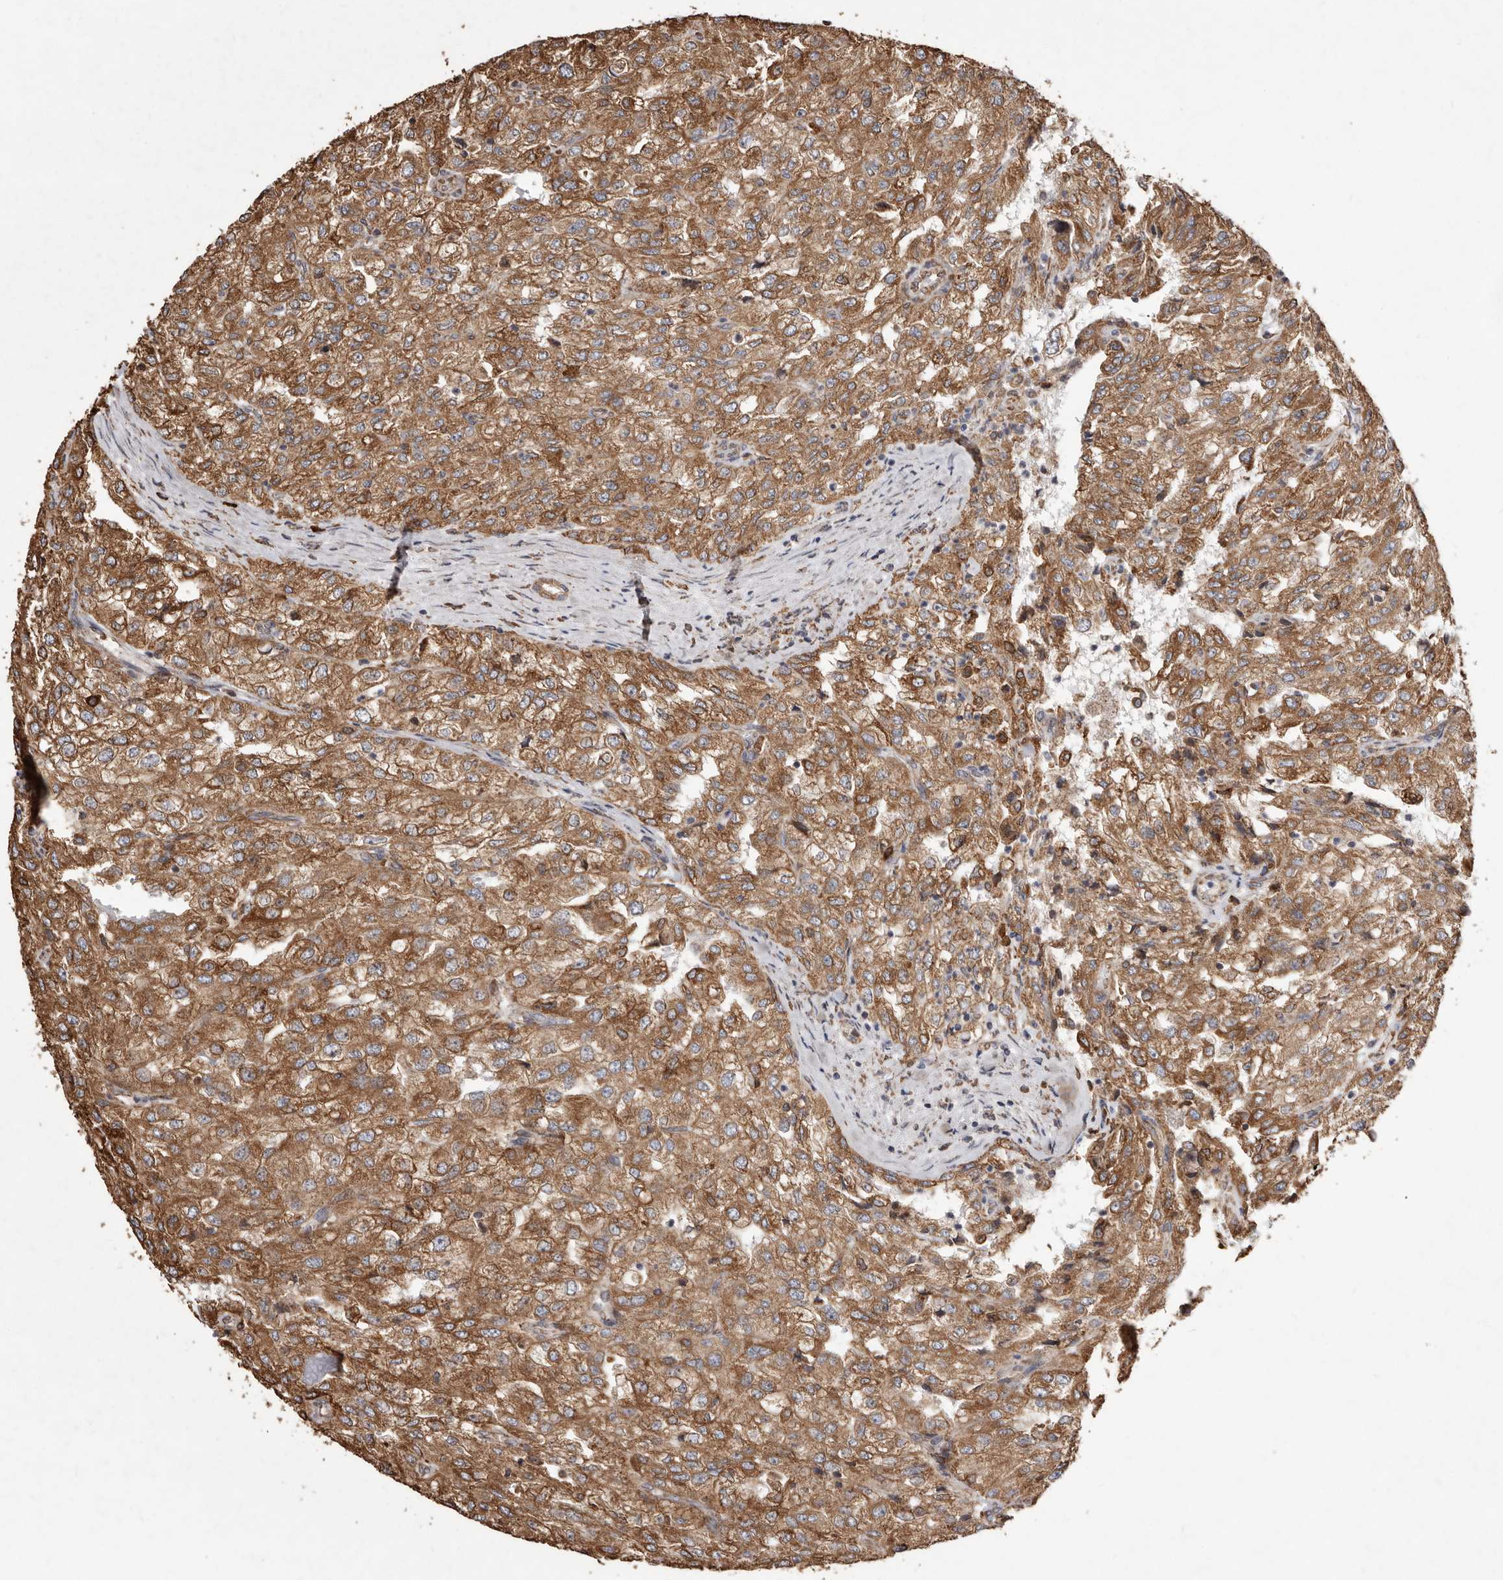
{"staining": {"intensity": "moderate", "quantity": ">75%", "location": "cytoplasmic/membranous"}, "tissue": "renal cancer", "cell_type": "Tumor cells", "image_type": "cancer", "snomed": [{"axis": "morphology", "description": "Adenocarcinoma, NOS"}, {"axis": "topography", "description": "Kidney"}], "caption": "There is medium levels of moderate cytoplasmic/membranous staining in tumor cells of renal cancer (adenocarcinoma), as demonstrated by immunohistochemical staining (brown color).", "gene": "STEAP2", "patient": {"sex": "female", "age": 54}}